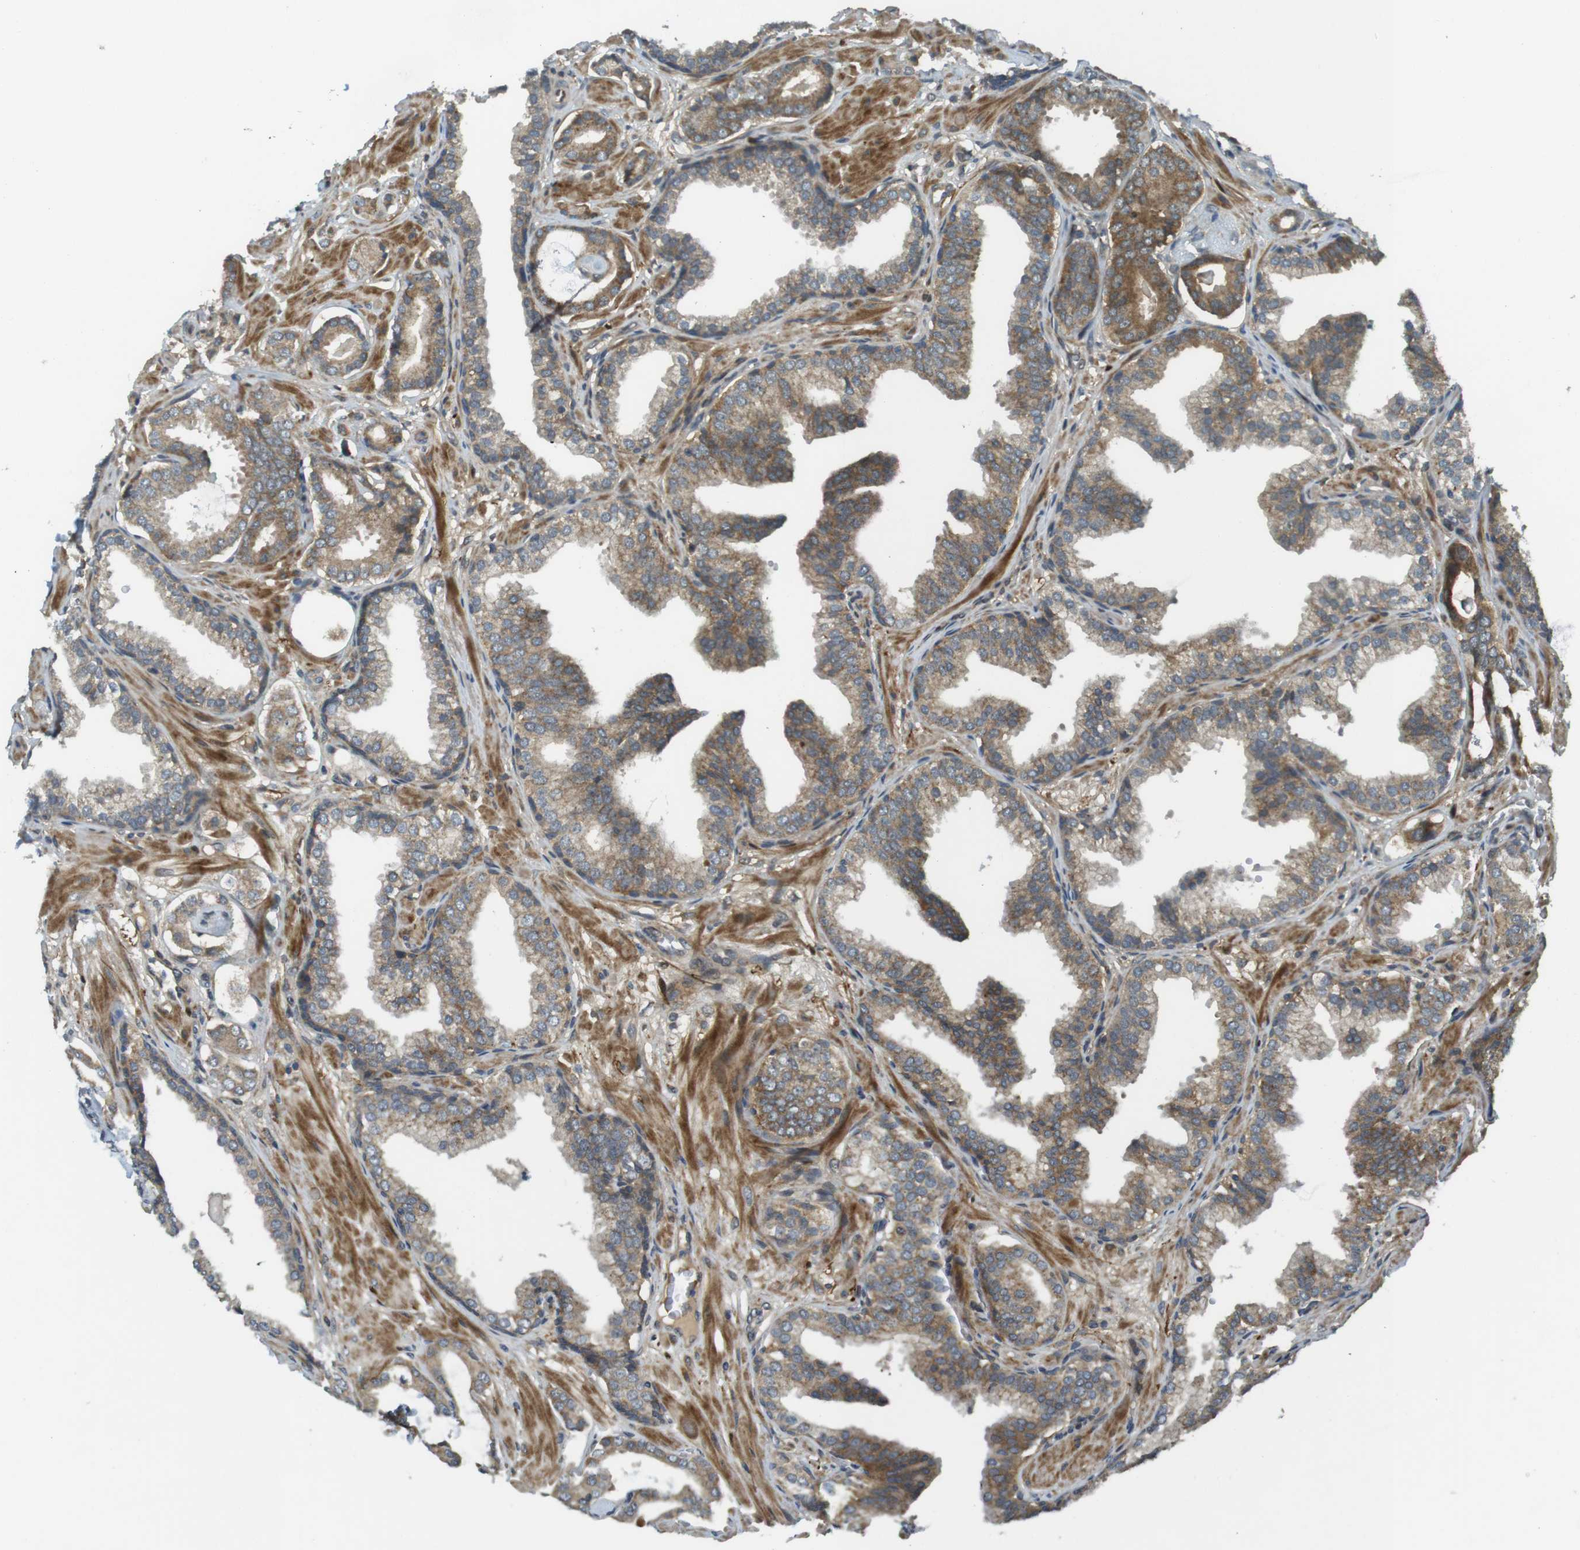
{"staining": {"intensity": "moderate", "quantity": ">75%", "location": "cytoplasmic/membranous"}, "tissue": "prostate cancer", "cell_type": "Tumor cells", "image_type": "cancer", "snomed": [{"axis": "morphology", "description": "Adenocarcinoma, Low grade"}, {"axis": "topography", "description": "Prostate"}], "caption": "Tumor cells display moderate cytoplasmic/membranous staining in approximately >75% of cells in prostate cancer.", "gene": "IFFO2", "patient": {"sex": "male", "age": 53}}